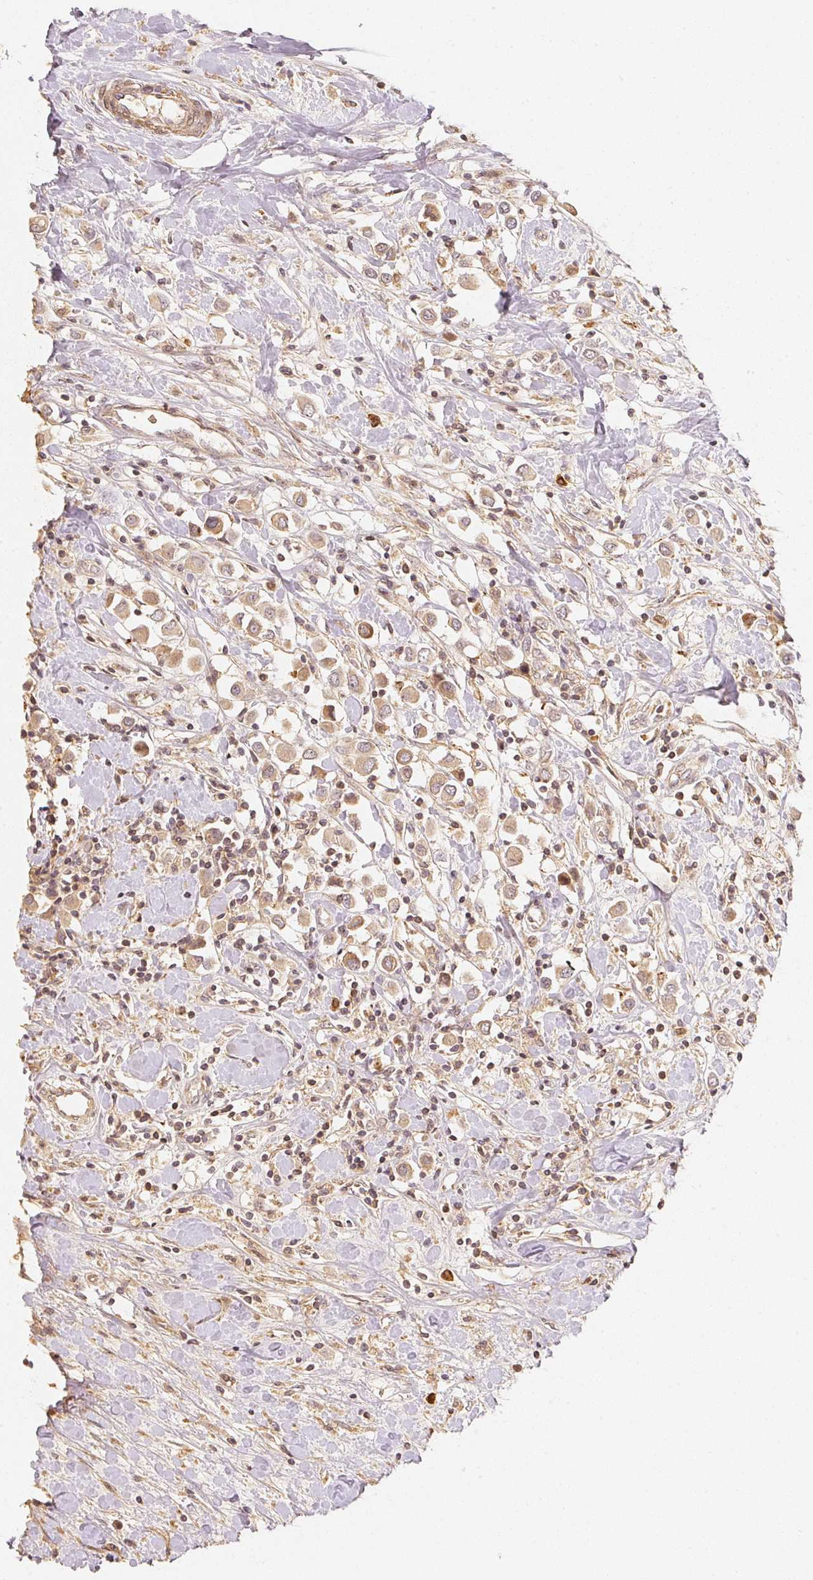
{"staining": {"intensity": "negative", "quantity": "none", "location": "none"}, "tissue": "breast cancer", "cell_type": "Tumor cells", "image_type": "cancer", "snomed": [{"axis": "morphology", "description": "Duct carcinoma"}, {"axis": "topography", "description": "Breast"}], "caption": "An immunohistochemistry (IHC) photomicrograph of intraductal carcinoma (breast) is shown. There is no staining in tumor cells of intraductal carcinoma (breast). (DAB IHC, high magnification).", "gene": "SERPINE1", "patient": {"sex": "female", "age": 61}}